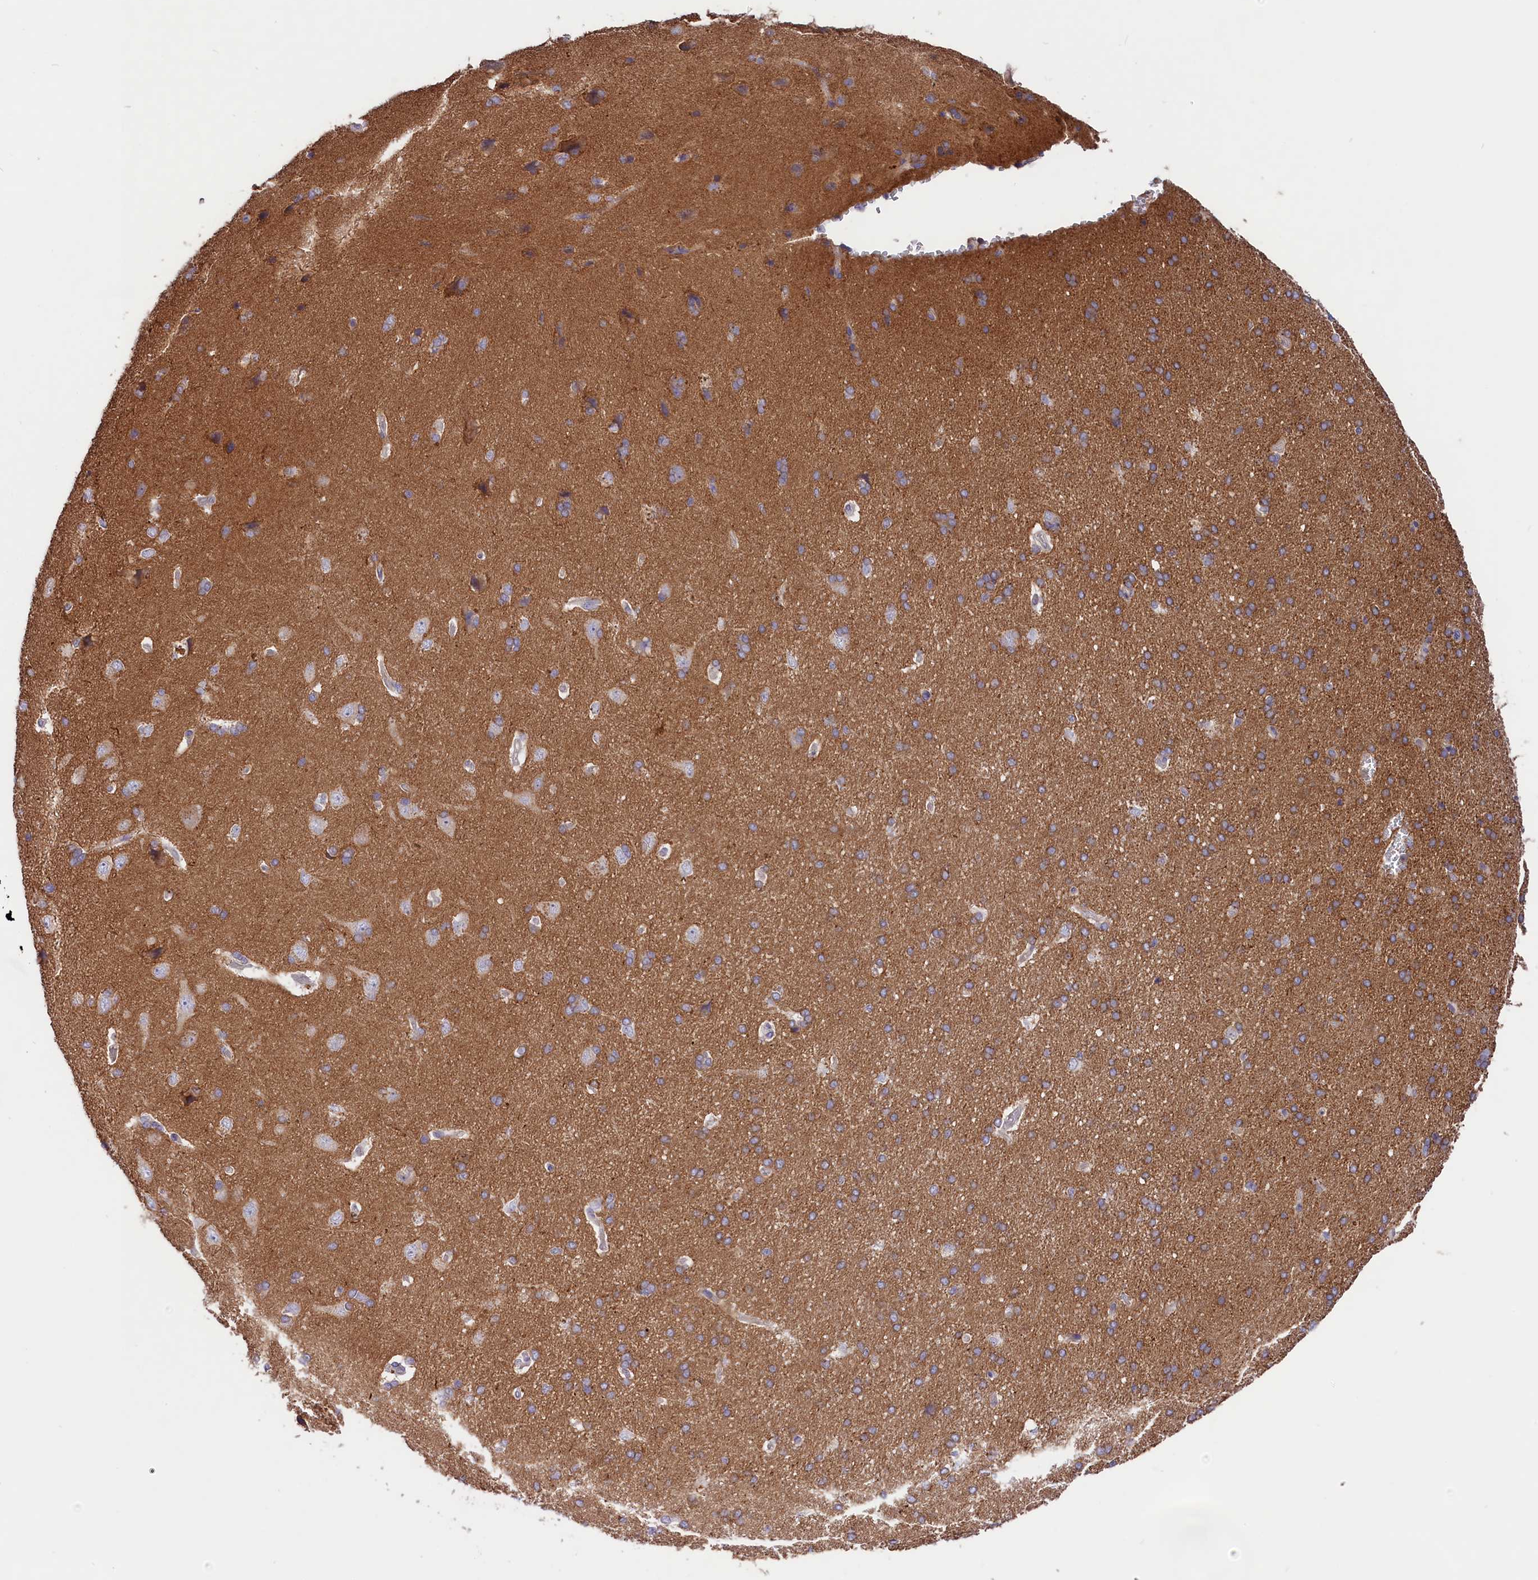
{"staining": {"intensity": "negative", "quantity": "none", "location": "none"}, "tissue": "cerebral cortex", "cell_type": "Endothelial cells", "image_type": "normal", "snomed": [{"axis": "morphology", "description": "Normal tissue, NOS"}, {"axis": "topography", "description": "Cerebral cortex"}], "caption": "Cerebral cortex stained for a protein using IHC demonstrates no expression endothelial cells.", "gene": "CD99L2", "patient": {"sex": "male", "age": 62}}